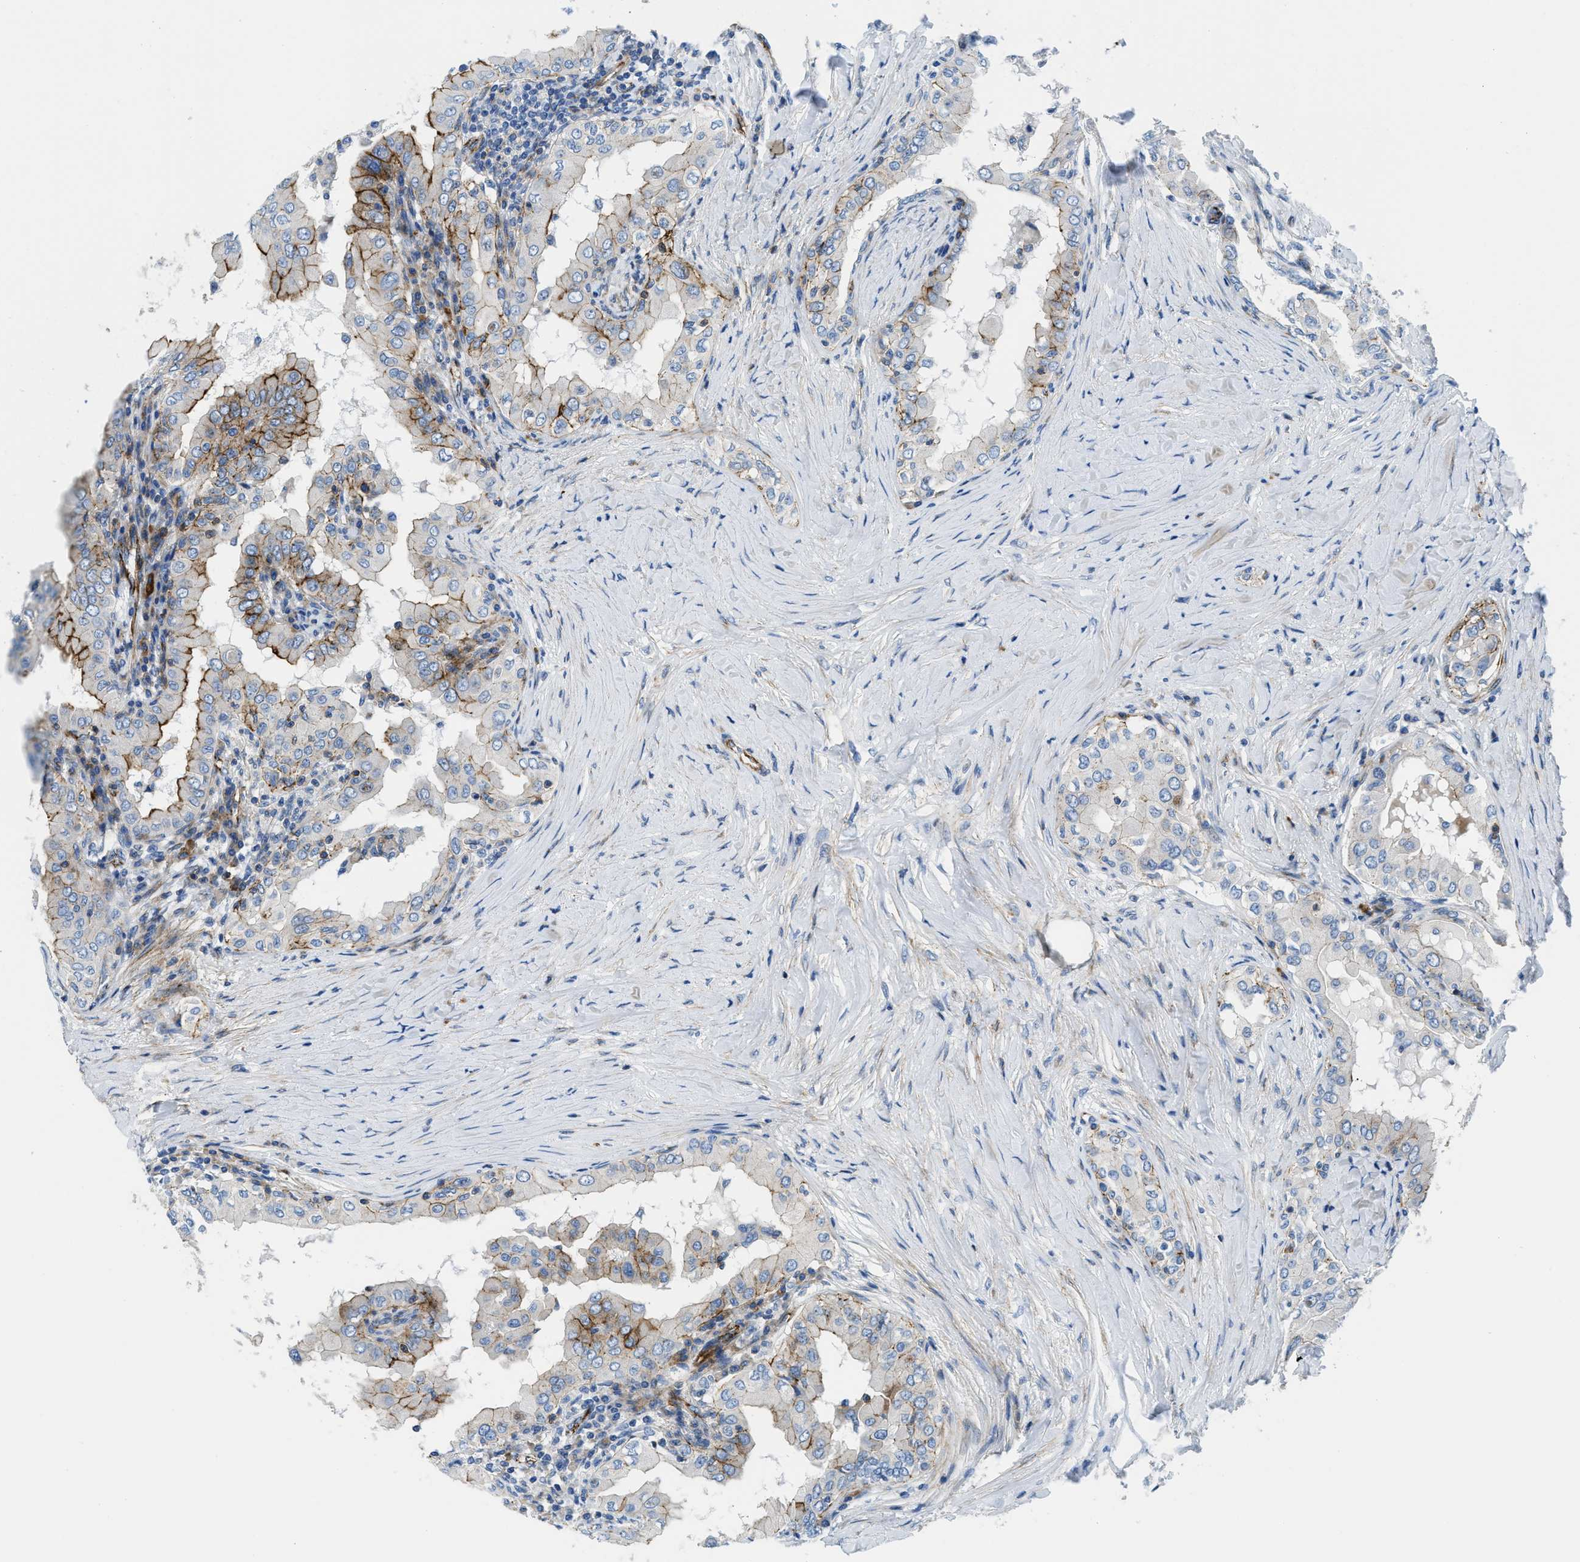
{"staining": {"intensity": "moderate", "quantity": "<25%", "location": "cytoplasmic/membranous"}, "tissue": "thyroid cancer", "cell_type": "Tumor cells", "image_type": "cancer", "snomed": [{"axis": "morphology", "description": "Papillary adenocarcinoma, NOS"}, {"axis": "topography", "description": "Thyroid gland"}], "caption": "IHC (DAB (3,3'-diaminobenzidine)) staining of human papillary adenocarcinoma (thyroid) displays moderate cytoplasmic/membranous protein staining in about <25% of tumor cells. Nuclei are stained in blue.", "gene": "CUTA", "patient": {"sex": "male", "age": 33}}